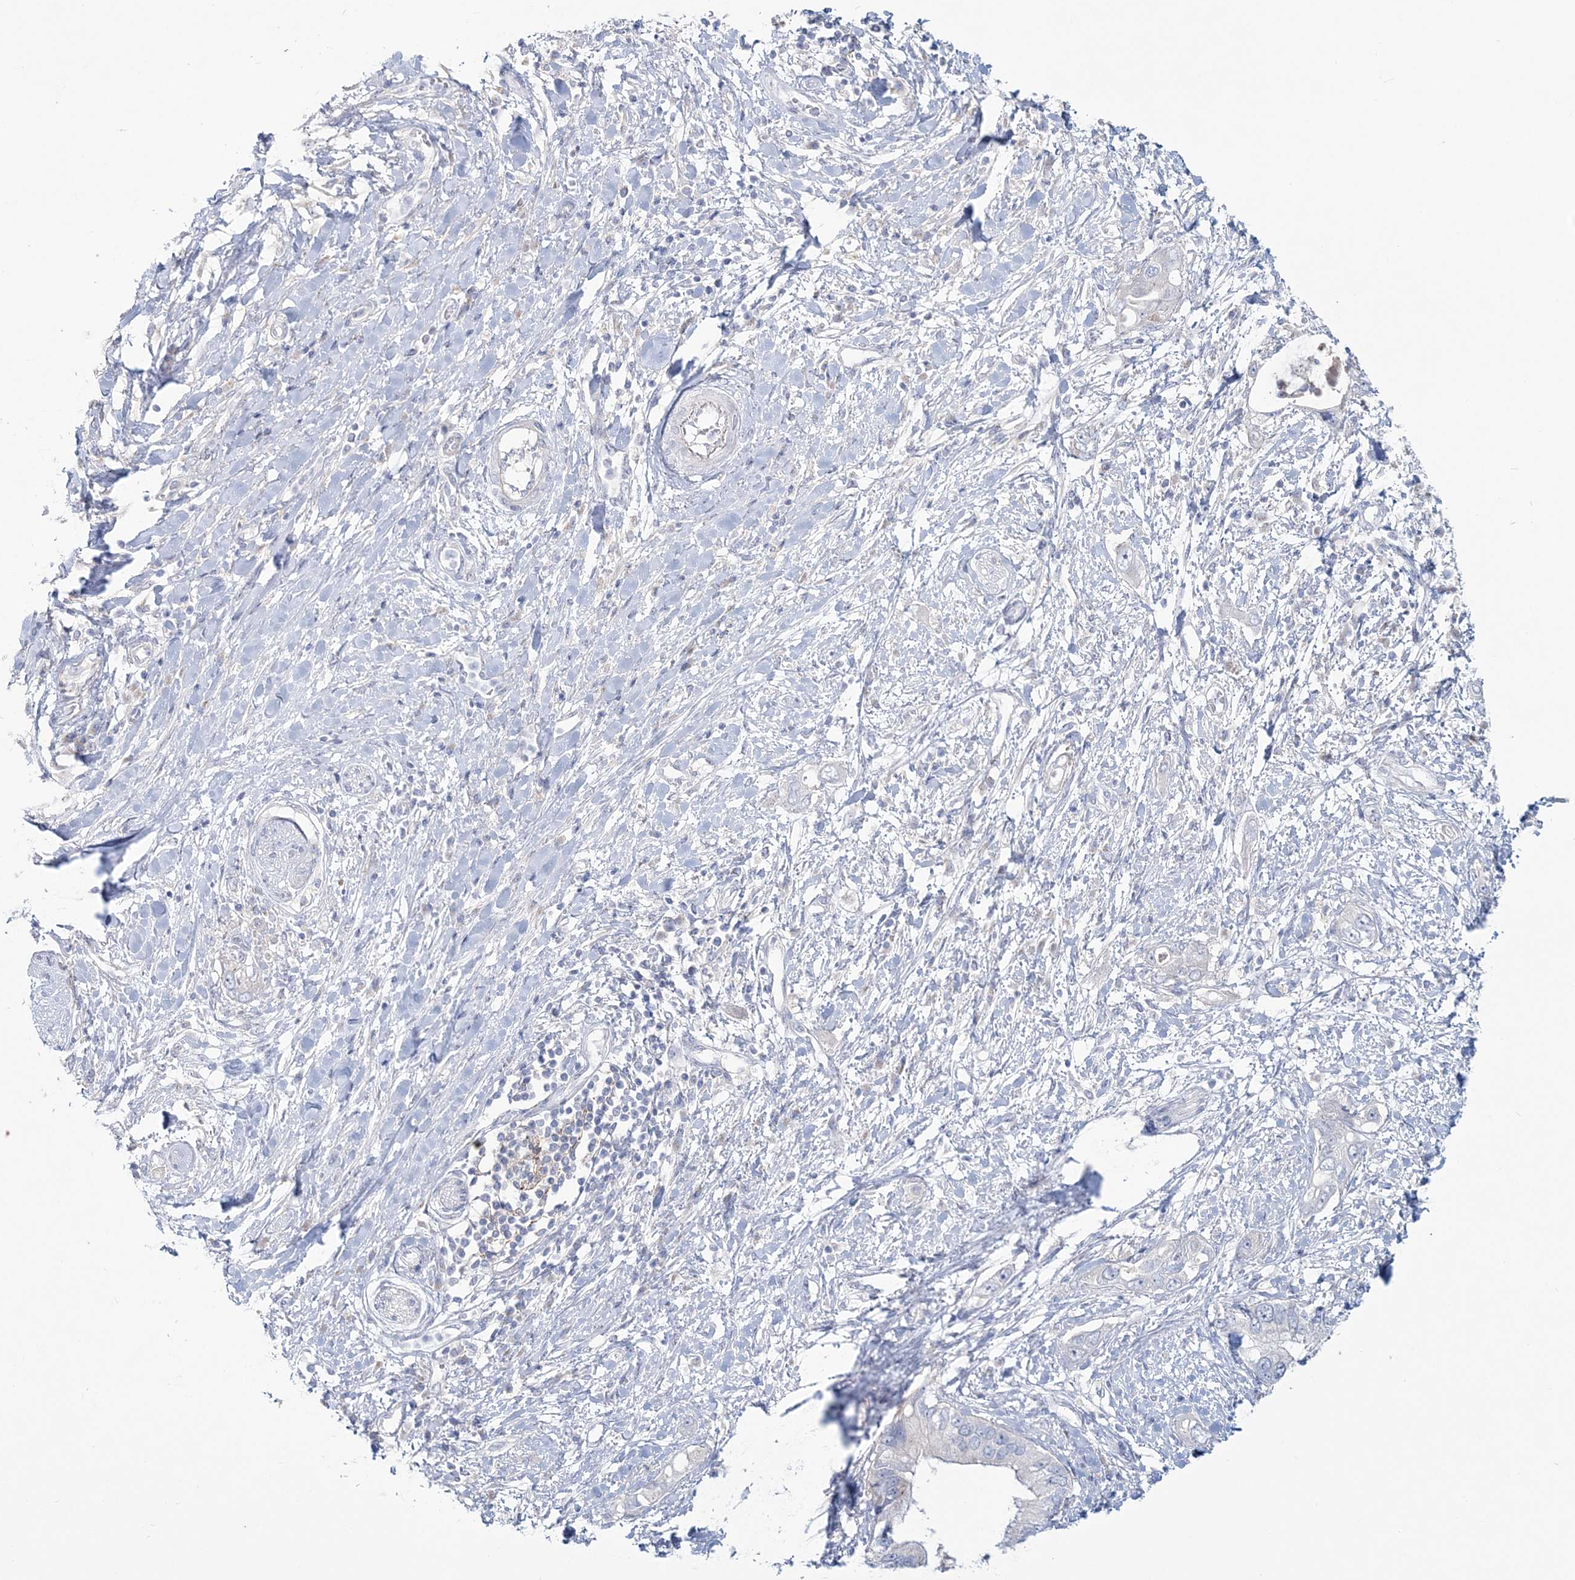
{"staining": {"intensity": "negative", "quantity": "none", "location": "none"}, "tissue": "pancreatic cancer", "cell_type": "Tumor cells", "image_type": "cancer", "snomed": [{"axis": "morphology", "description": "Inflammation, NOS"}, {"axis": "morphology", "description": "Adenocarcinoma, NOS"}, {"axis": "topography", "description": "Pancreas"}], "caption": "IHC micrograph of pancreatic adenocarcinoma stained for a protein (brown), which displays no staining in tumor cells.", "gene": "ADGB", "patient": {"sex": "female", "age": 56}}